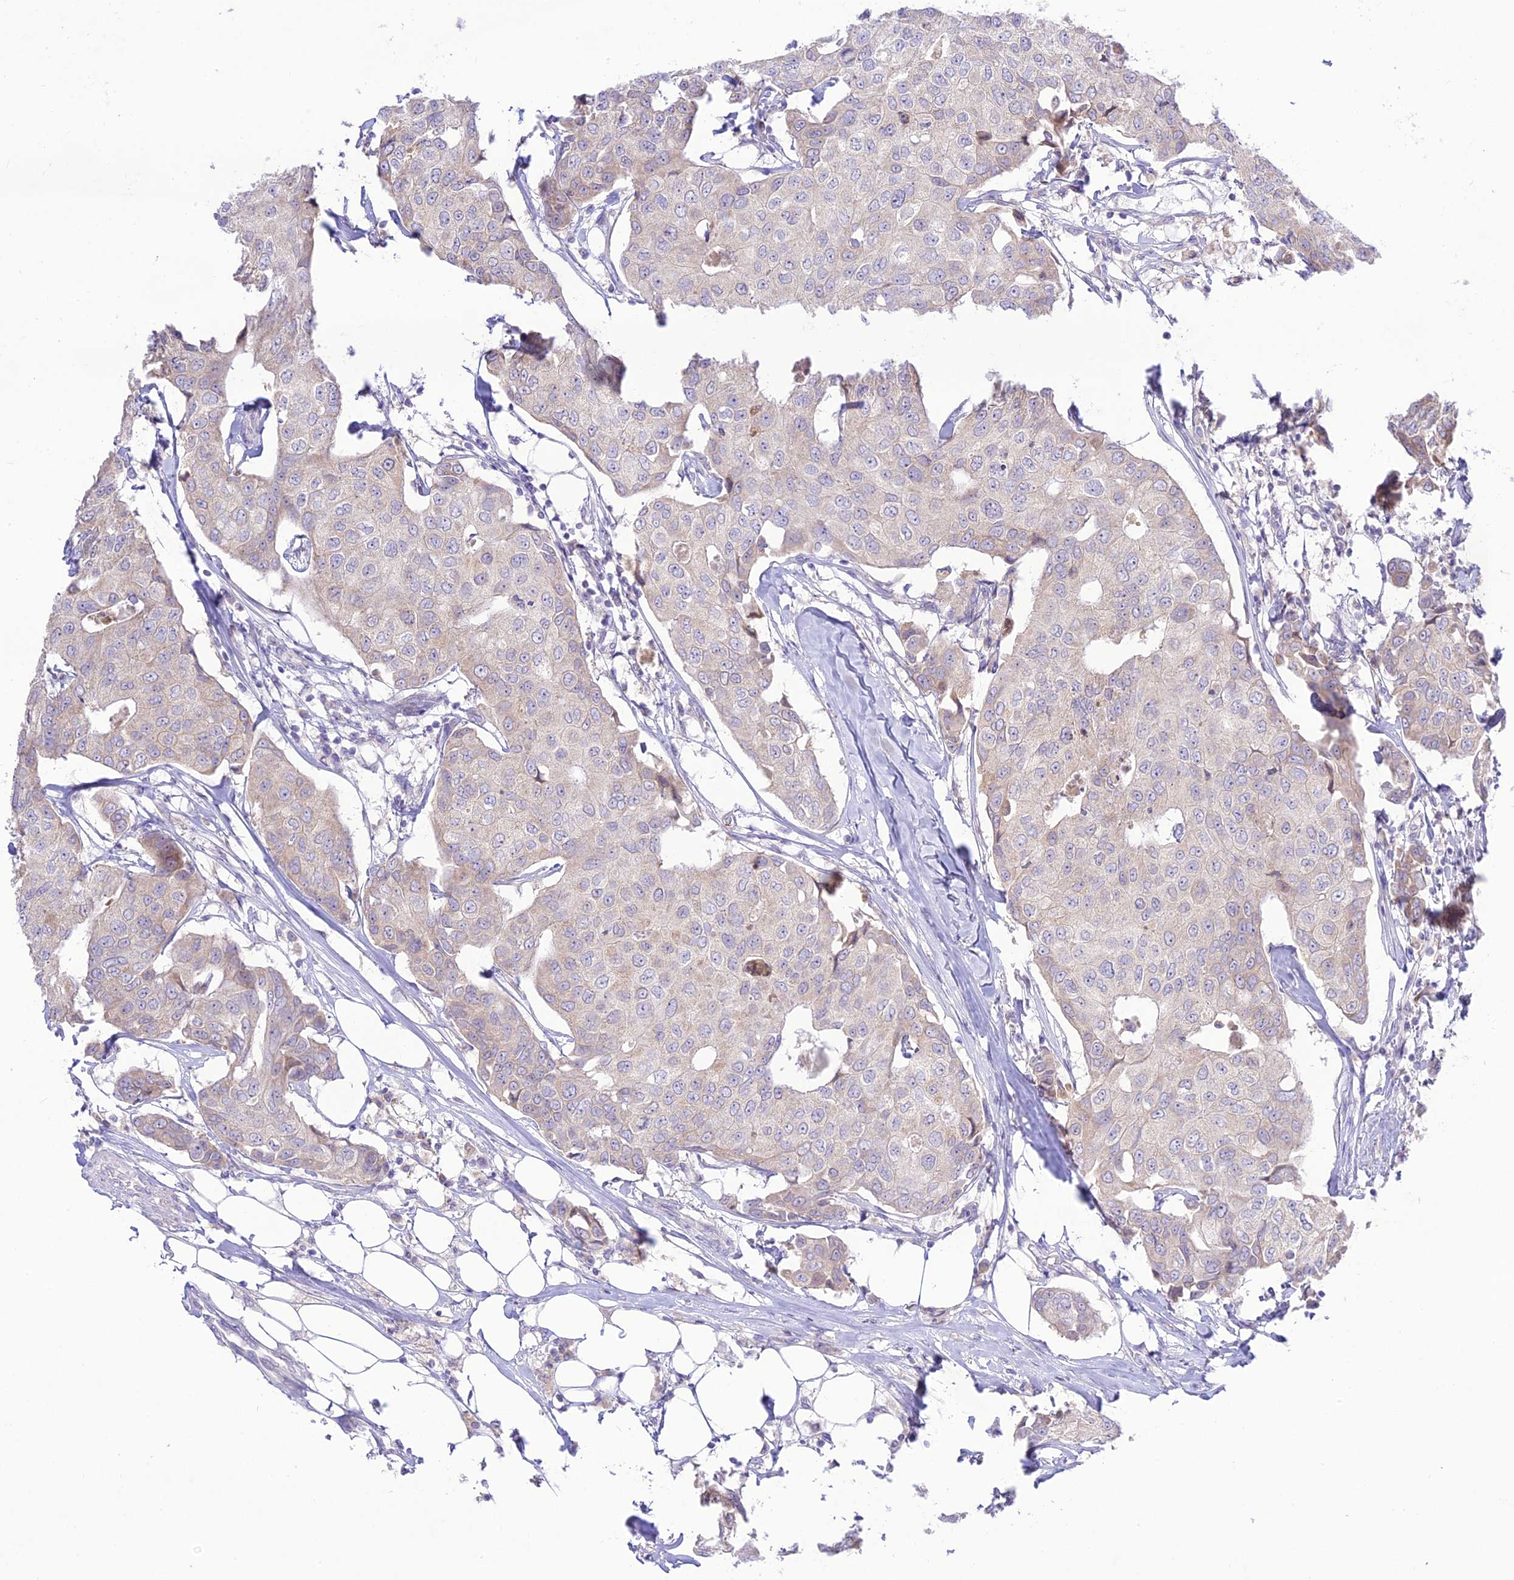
{"staining": {"intensity": "weak", "quantity": "<25%", "location": "cytoplasmic/membranous"}, "tissue": "breast cancer", "cell_type": "Tumor cells", "image_type": "cancer", "snomed": [{"axis": "morphology", "description": "Duct carcinoma"}, {"axis": "topography", "description": "Breast"}], "caption": "High power microscopy image of an immunohistochemistry micrograph of breast intraductal carcinoma, revealing no significant expression in tumor cells. (IHC, brightfield microscopy, high magnification).", "gene": "TMEM40", "patient": {"sex": "female", "age": 80}}